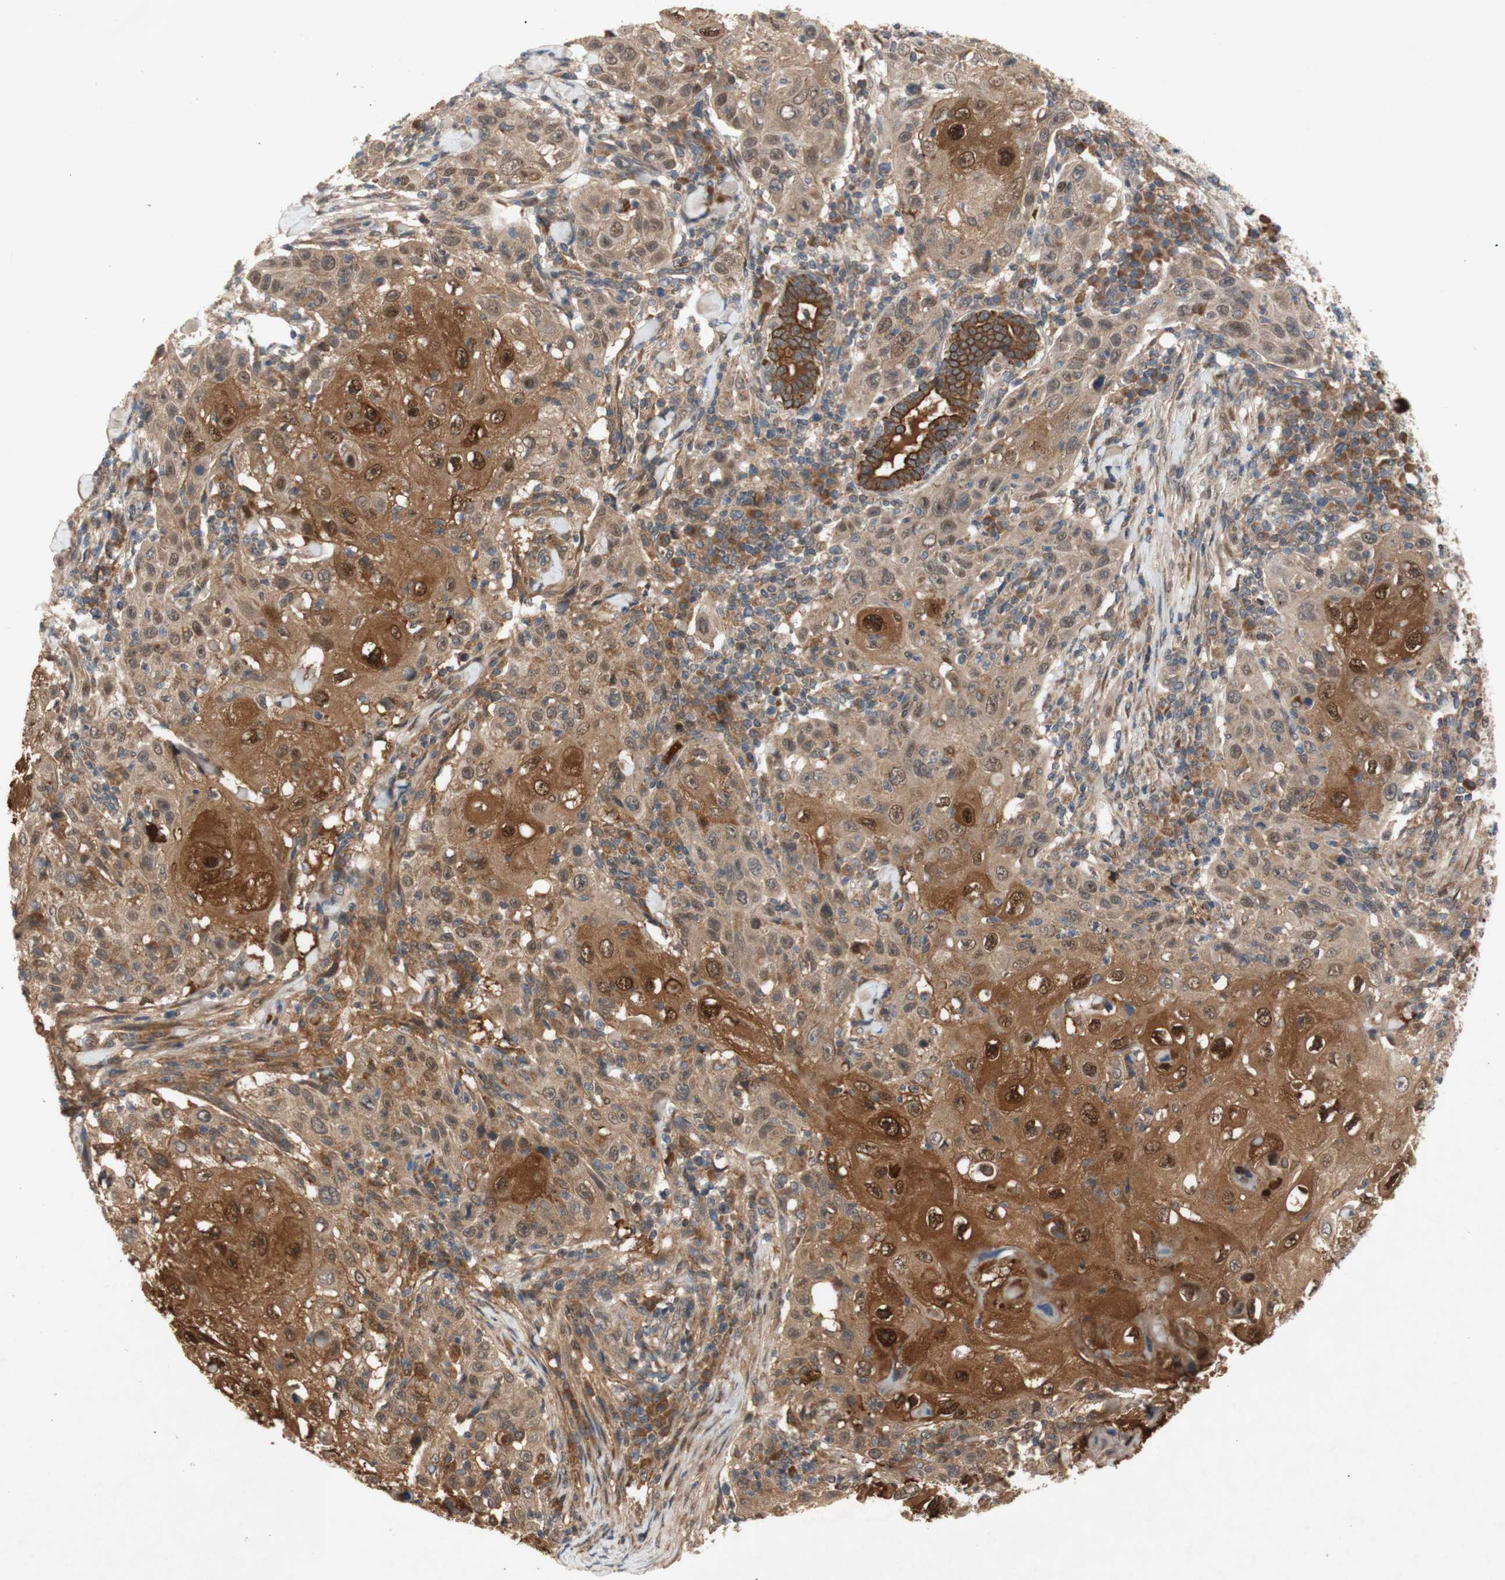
{"staining": {"intensity": "moderate", "quantity": ">75%", "location": "cytoplasmic/membranous"}, "tissue": "skin cancer", "cell_type": "Tumor cells", "image_type": "cancer", "snomed": [{"axis": "morphology", "description": "Squamous cell carcinoma, NOS"}, {"axis": "topography", "description": "Skin"}], "caption": "Brown immunohistochemical staining in skin squamous cell carcinoma reveals moderate cytoplasmic/membranous positivity in about >75% of tumor cells.", "gene": "PKN1", "patient": {"sex": "female", "age": 88}}